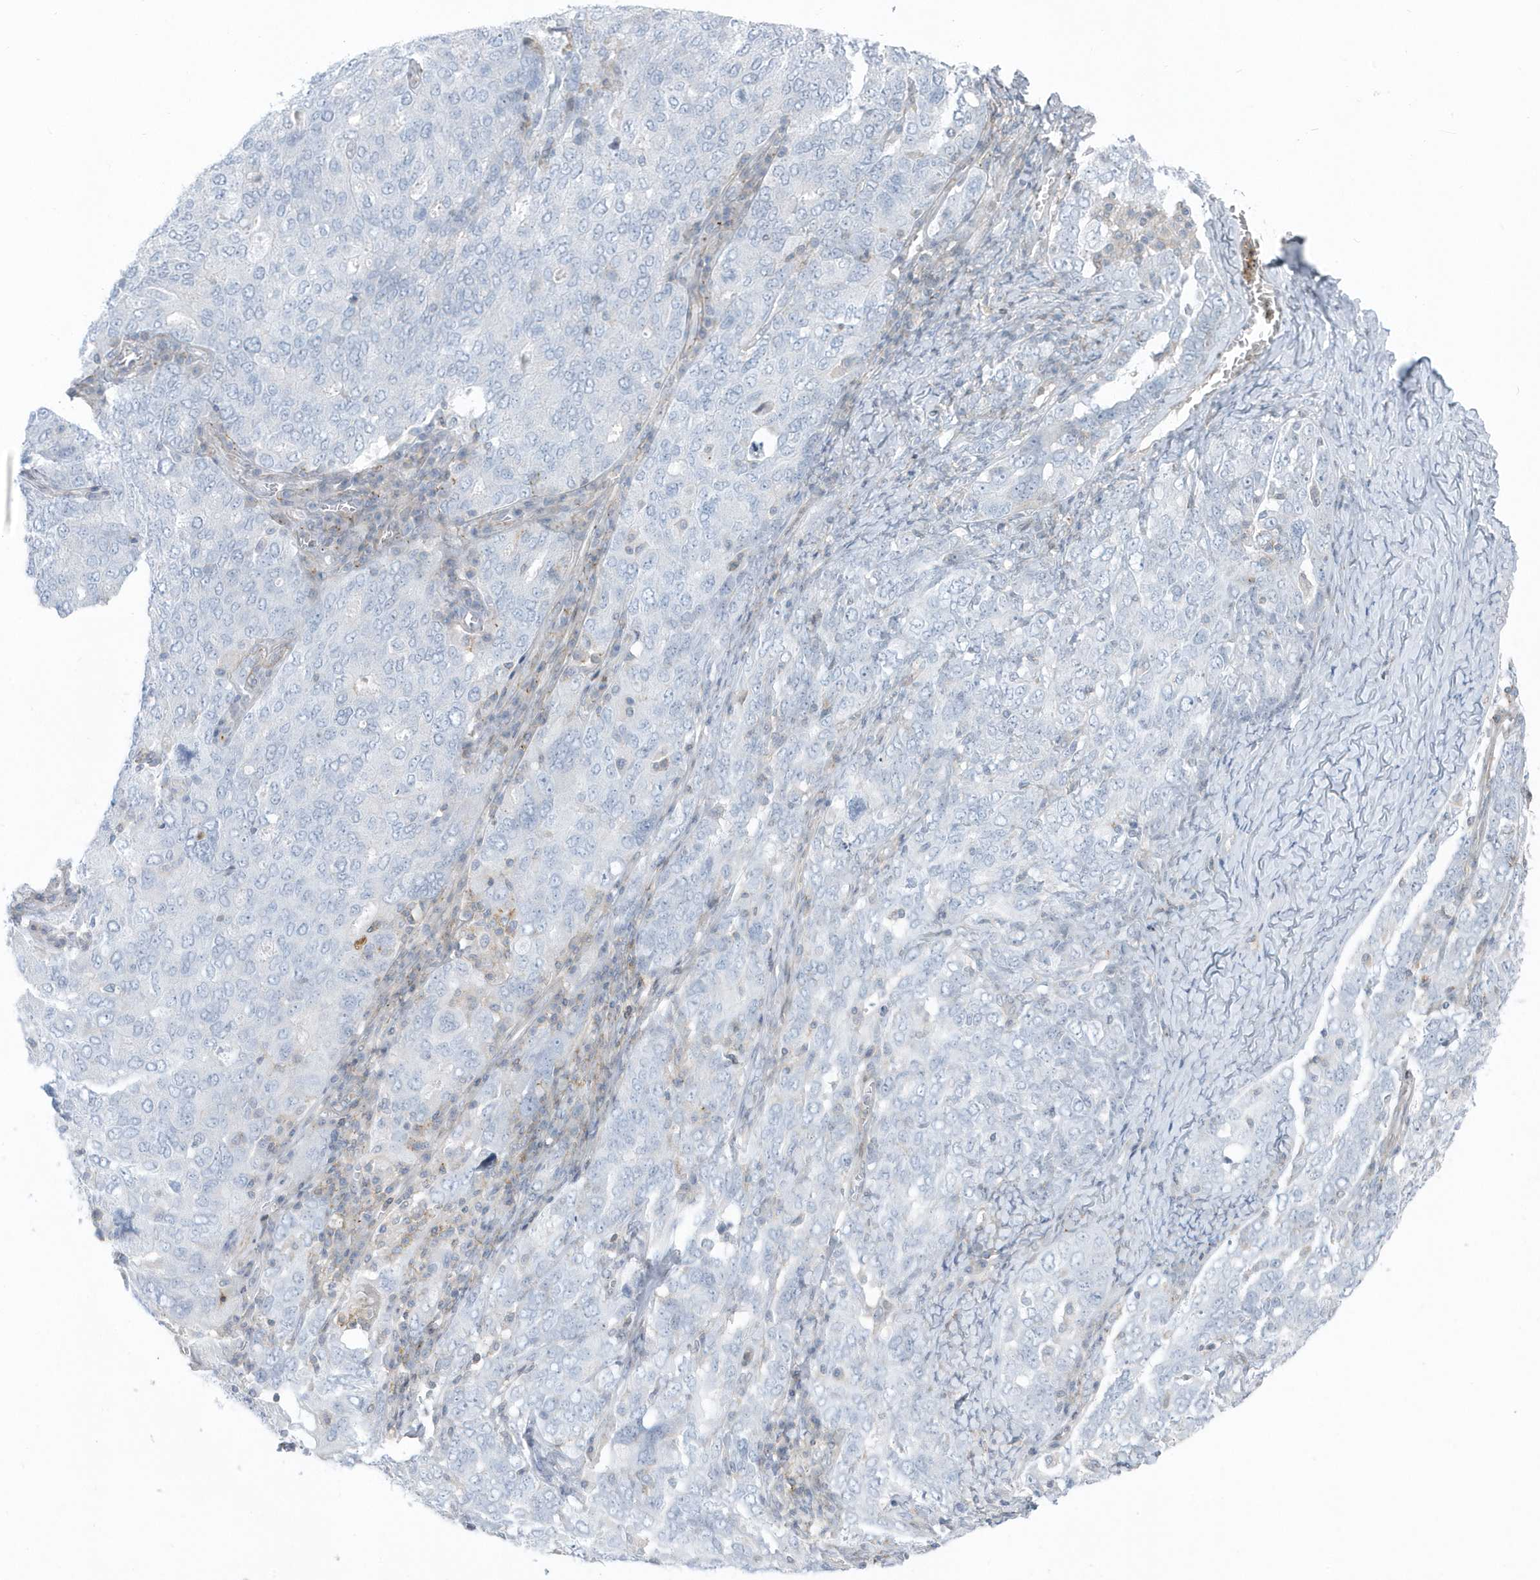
{"staining": {"intensity": "negative", "quantity": "none", "location": "none"}, "tissue": "ovarian cancer", "cell_type": "Tumor cells", "image_type": "cancer", "snomed": [{"axis": "morphology", "description": "Carcinoma, endometroid"}, {"axis": "topography", "description": "Ovary"}], "caption": "High power microscopy photomicrograph of an immunohistochemistry photomicrograph of ovarian cancer, revealing no significant expression in tumor cells.", "gene": "CACNB2", "patient": {"sex": "female", "age": 62}}